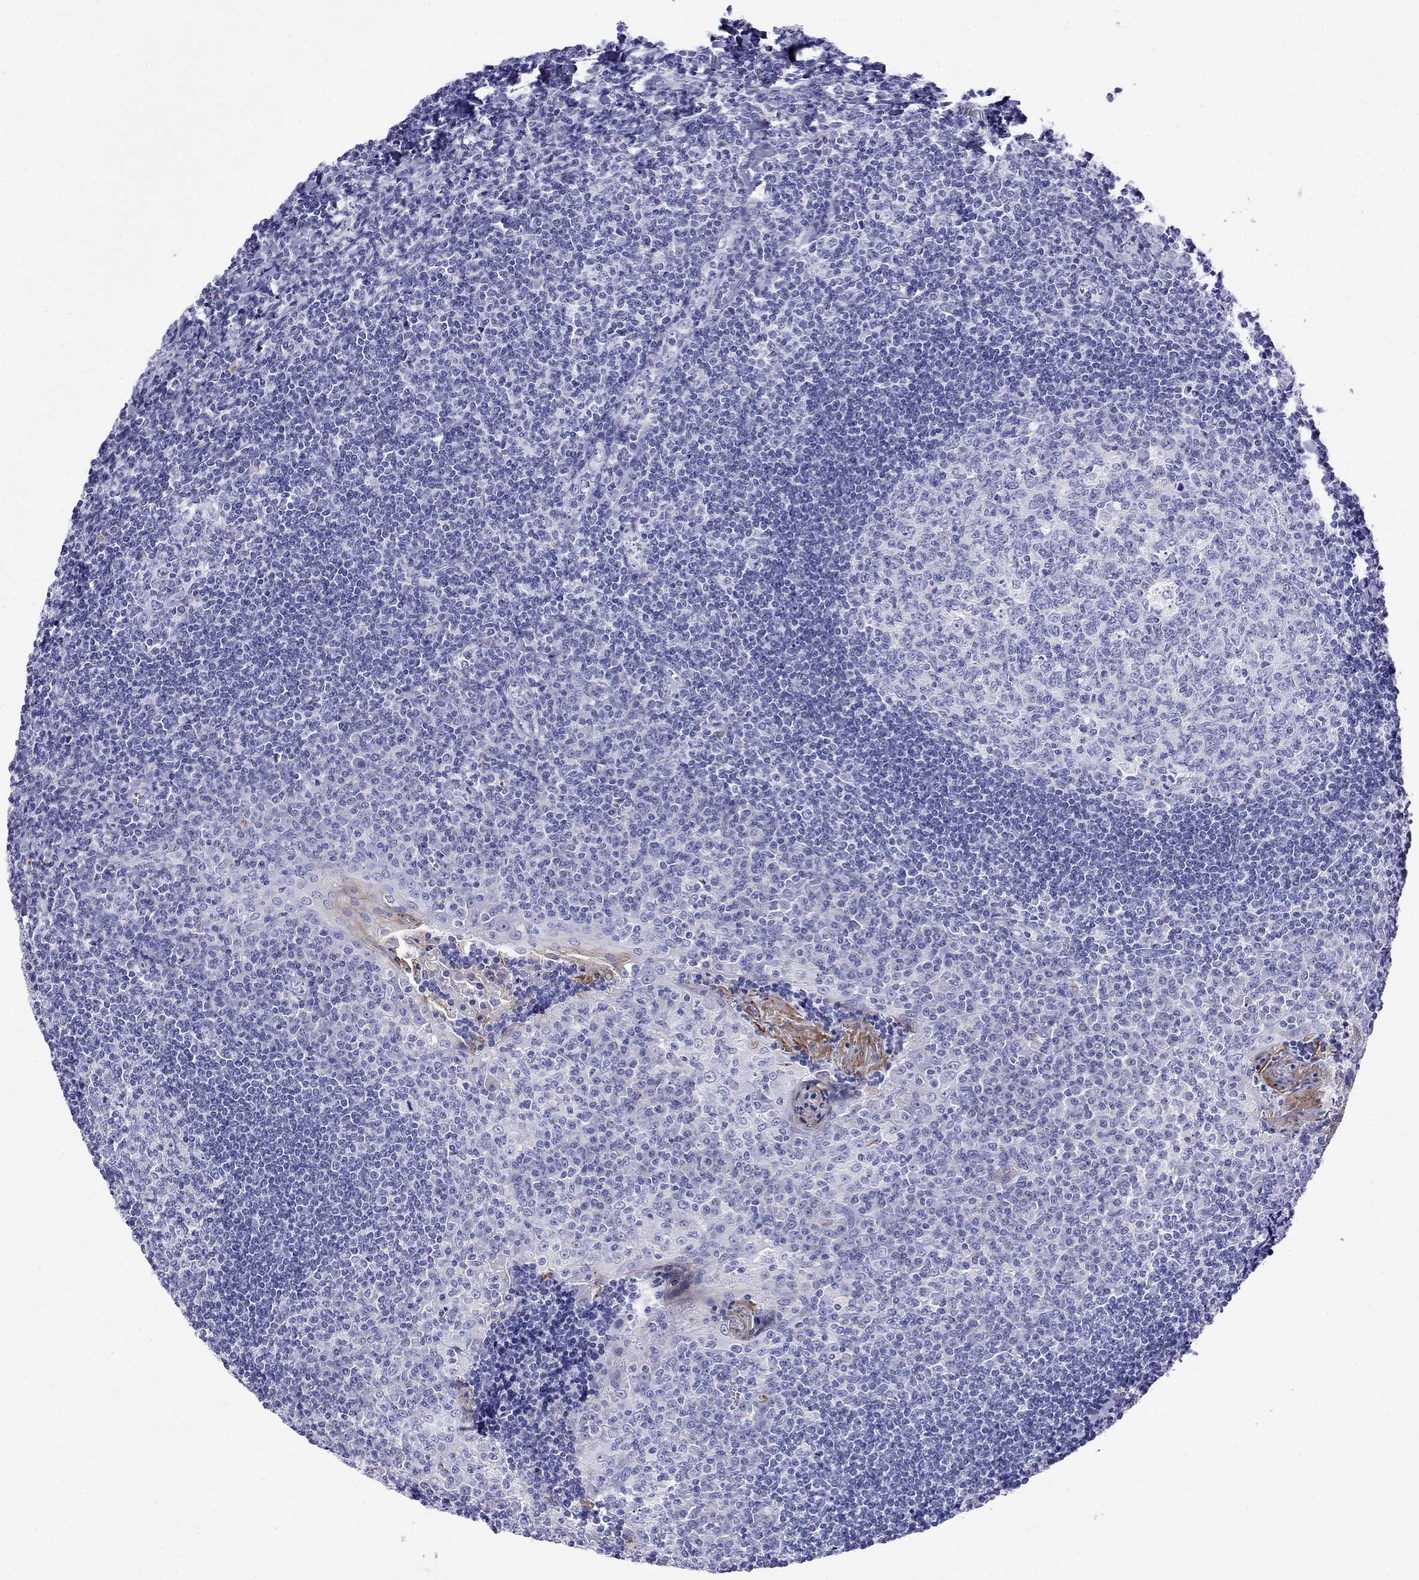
{"staining": {"intensity": "negative", "quantity": "none", "location": "none"}, "tissue": "tonsil", "cell_type": "Germinal center cells", "image_type": "normal", "snomed": [{"axis": "morphology", "description": "Normal tissue, NOS"}, {"axis": "topography", "description": "Tonsil"}], "caption": "The histopathology image exhibits no staining of germinal center cells in normal tonsil. The staining is performed using DAB (3,3'-diaminobenzidine) brown chromogen with nuclei counter-stained in using hematoxylin.", "gene": "MC5R", "patient": {"sex": "female", "age": 12}}